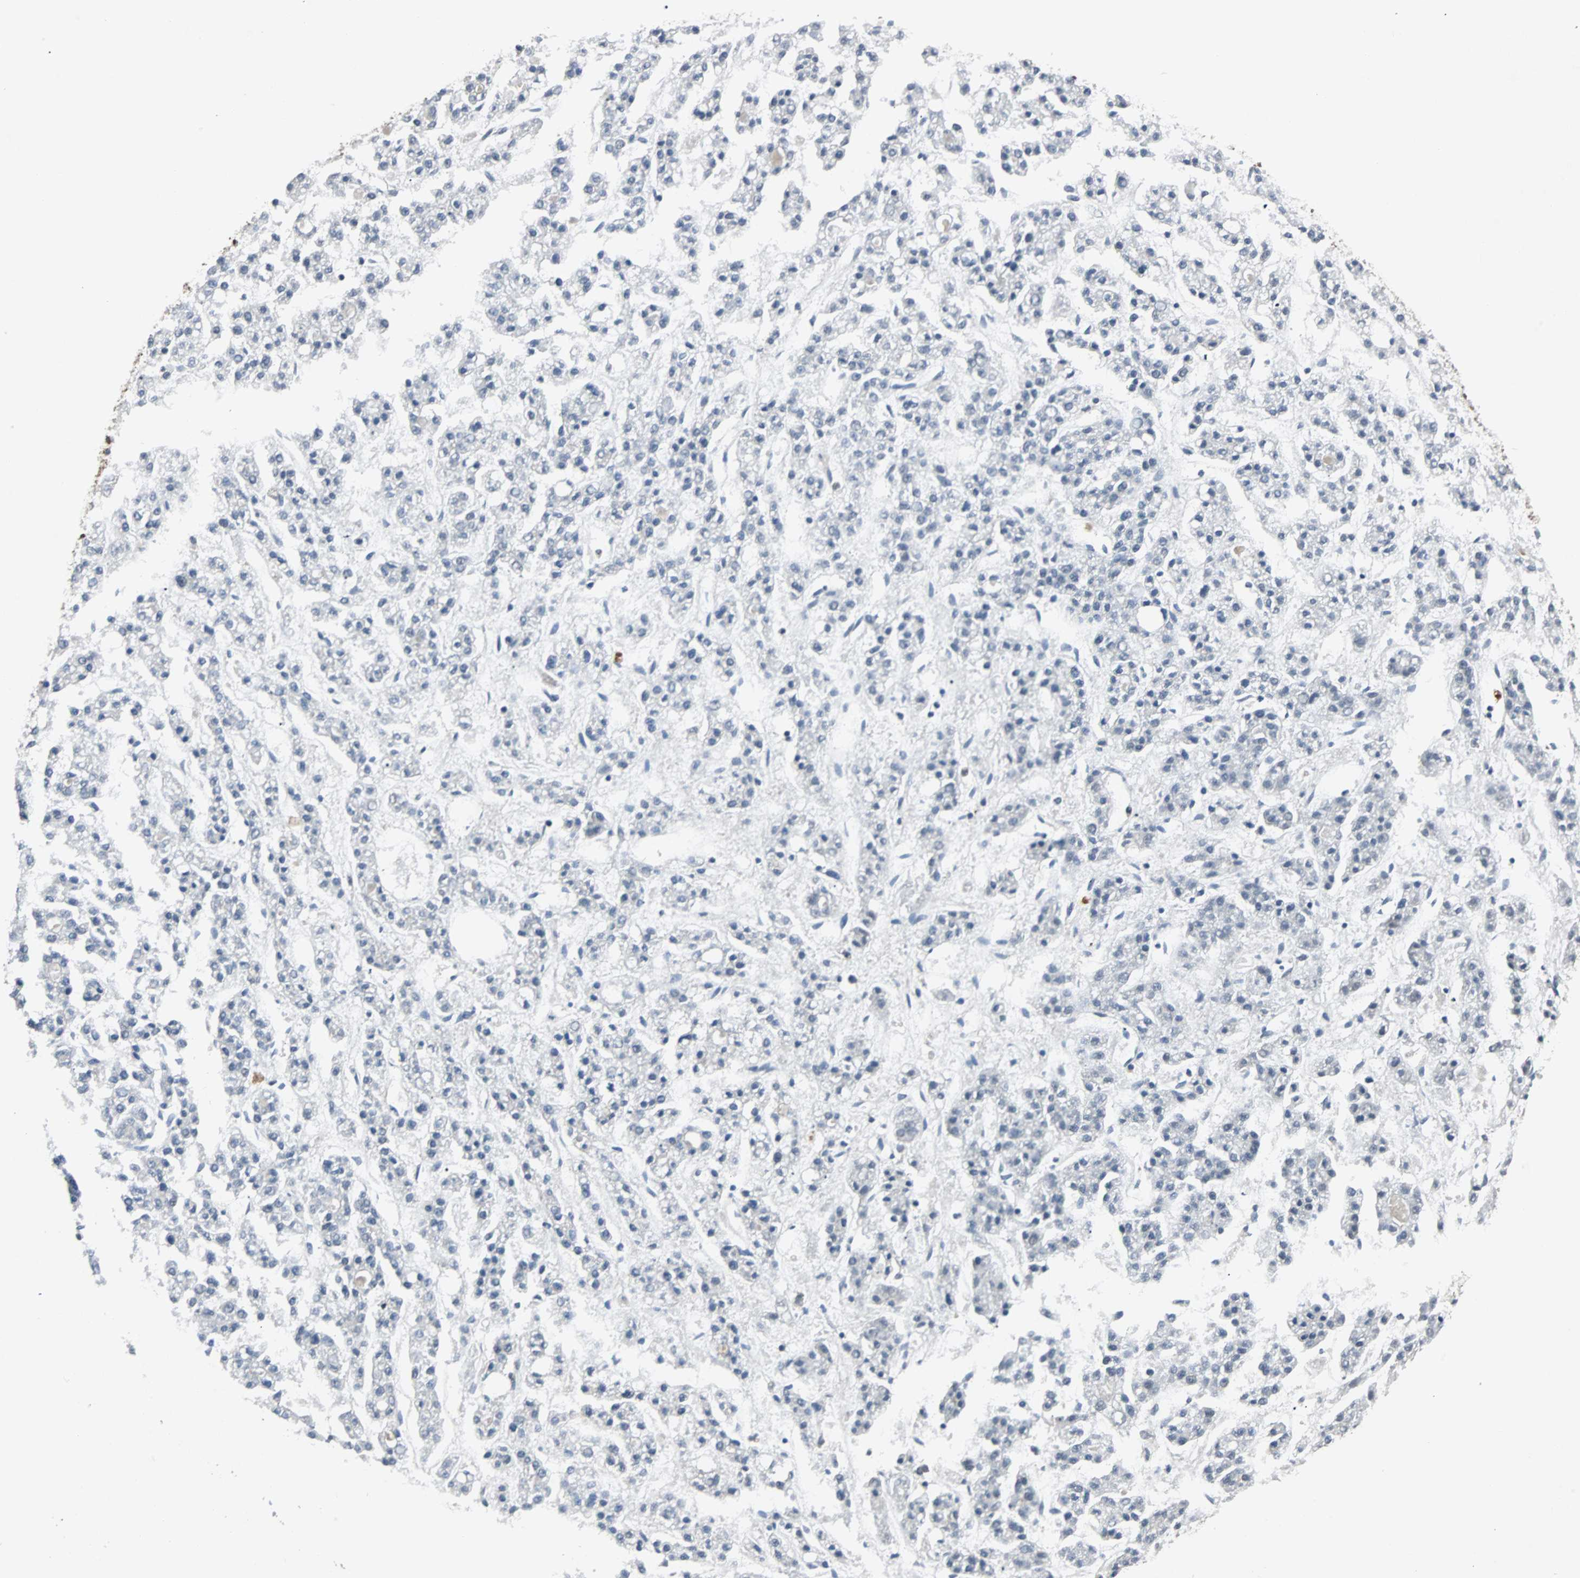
{"staining": {"intensity": "negative", "quantity": "none", "location": "none"}, "tissue": "liver cancer", "cell_type": "Tumor cells", "image_type": "cancer", "snomed": [{"axis": "morphology", "description": "Carcinoma, Hepatocellular, NOS"}, {"axis": "topography", "description": "Liver"}], "caption": "Immunohistochemistry (IHC) micrograph of liver cancer (hepatocellular carcinoma) stained for a protein (brown), which displays no expression in tumor cells.", "gene": "XRCC4", "patient": {"sex": "male", "age": 70}}